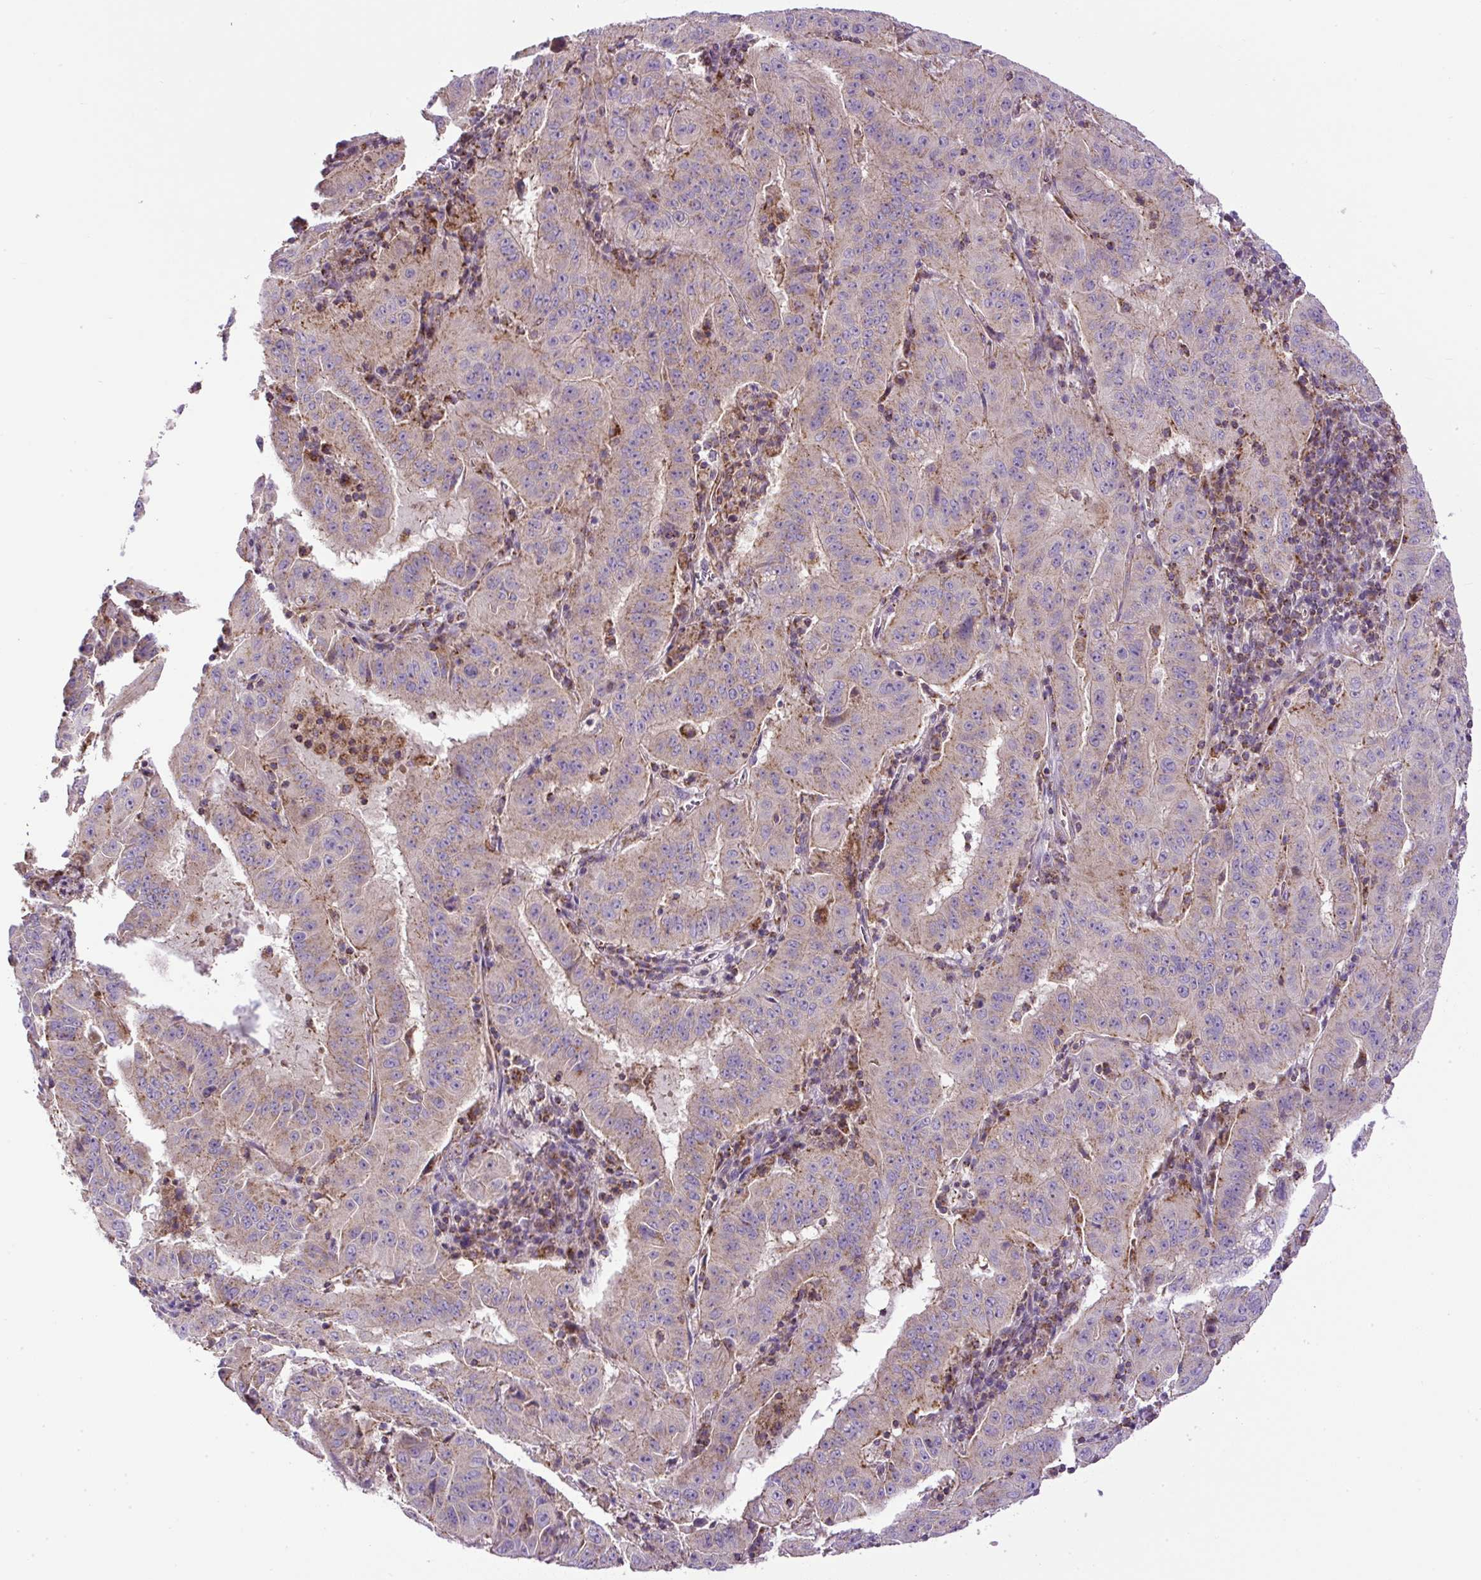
{"staining": {"intensity": "weak", "quantity": "25%-75%", "location": "cytoplasmic/membranous"}, "tissue": "pancreatic cancer", "cell_type": "Tumor cells", "image_type": "cancer", "snomed": [{"axis": "morphology", "description": "Adenocarcinoma, NOS"}, {"axis": "topography", "description": "Pancreas"}], "caption": "This is an image of immunohistochemistry (IHC) staining of pancreatic cancer, which shows weak positivity in the cytoplasmic/membranous of tumor cells.", "gene": "ZNF547", "patient": {"sex": "male", "age": 63}}